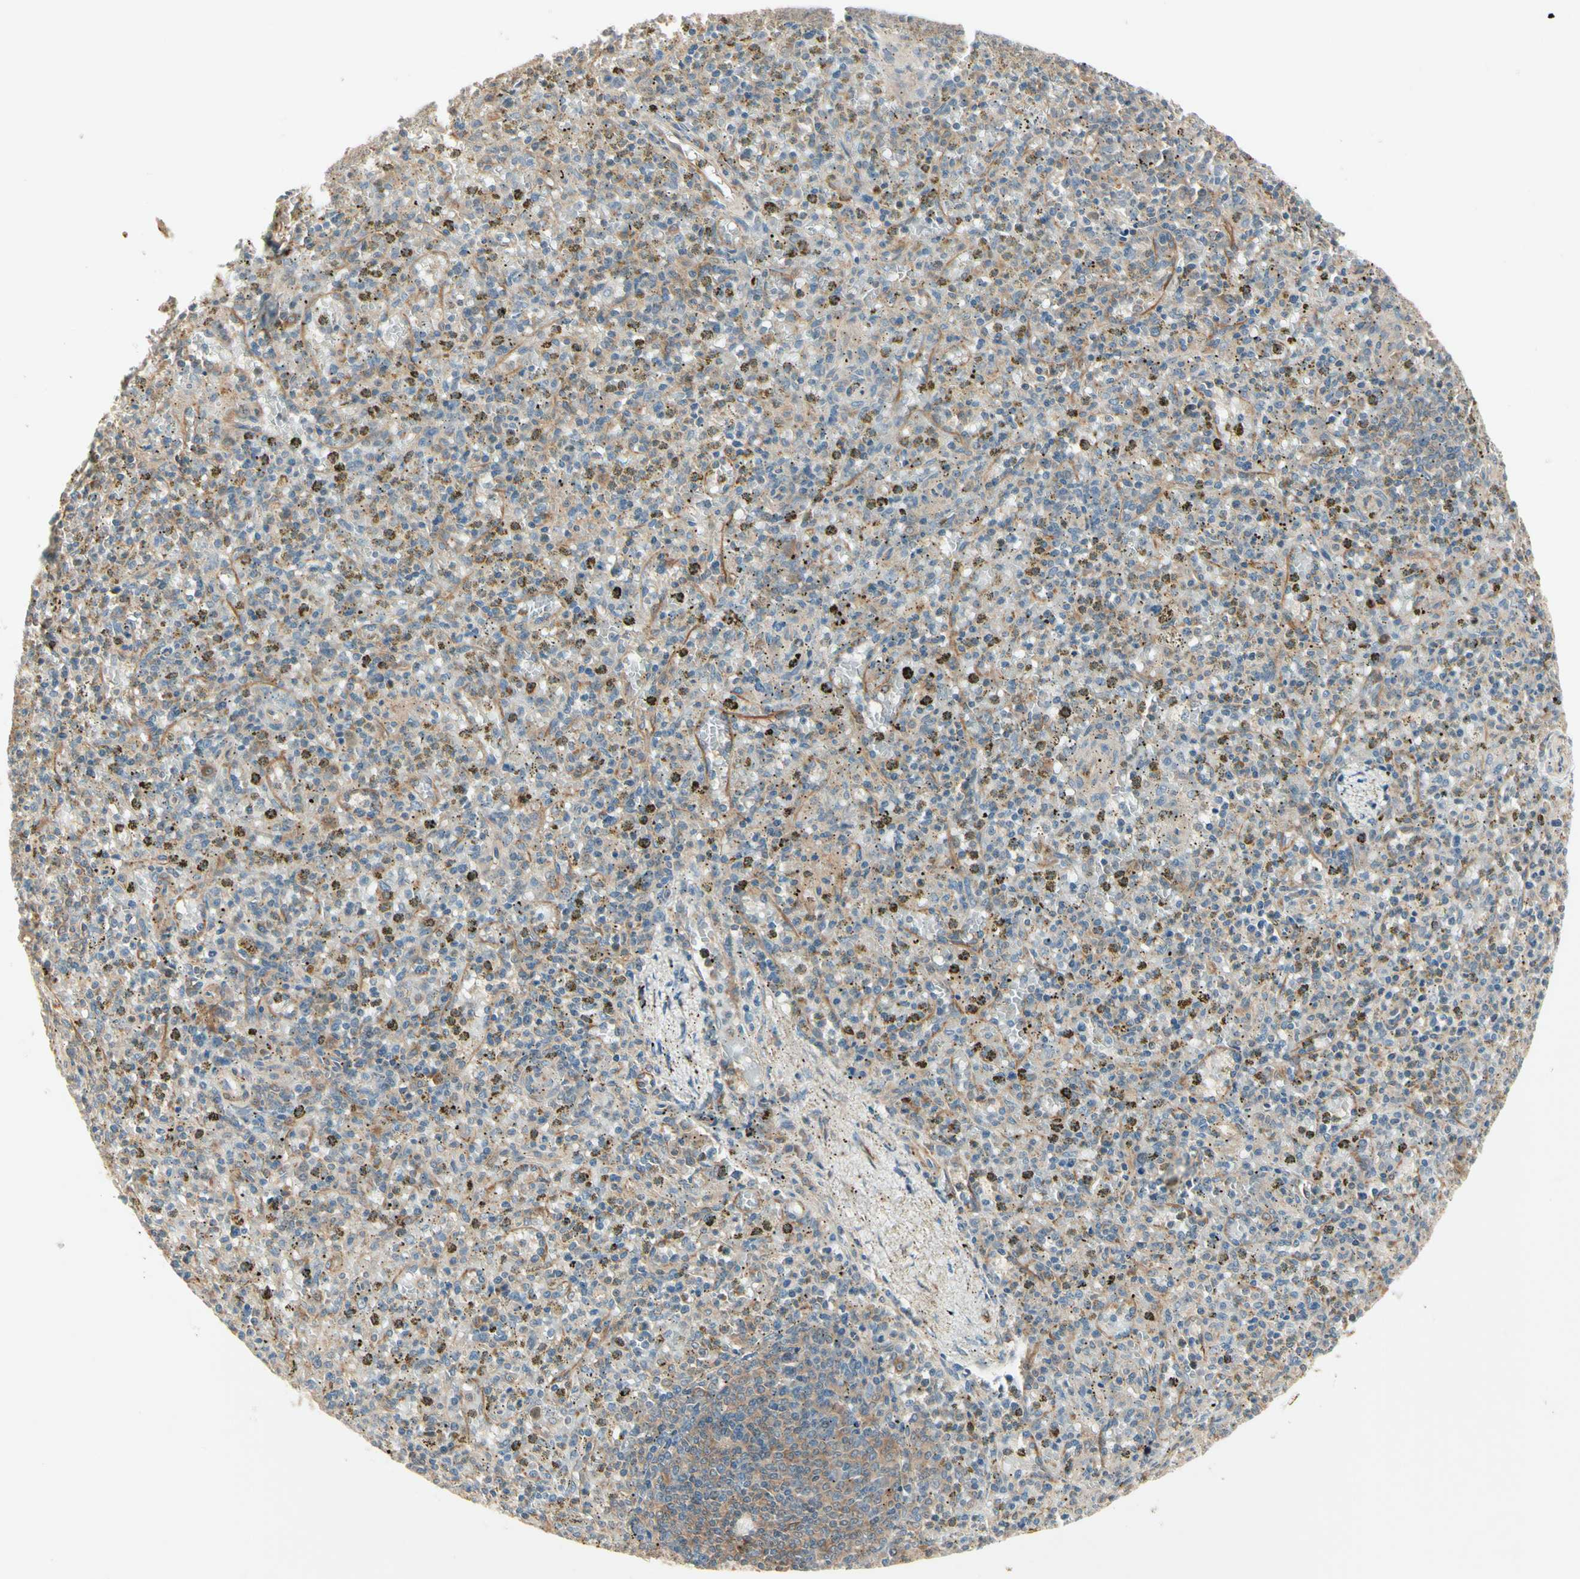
{"staining": {"intensity": "strong", "quantity": "<25%", "location": "cytoplasmic/membranous"}, "tissue": "spleen", "cell_type": "Cells in red pulp", "image_type": "normal", "snomed": [{"axis": "morphology", "description": "Normal tissue, NOS"}, {"axis": "topography", "description": "Spleen"}], "caption": "Protein staining of normal spleen exhibits strong cytoplasmic/membranous staining in approximately <25% of cells in red pulp. (Brightfield microscopy of DAB IHC at high magnification).", "gene": "IRAG1", "patient": {"sex": "male", "age": 72}}